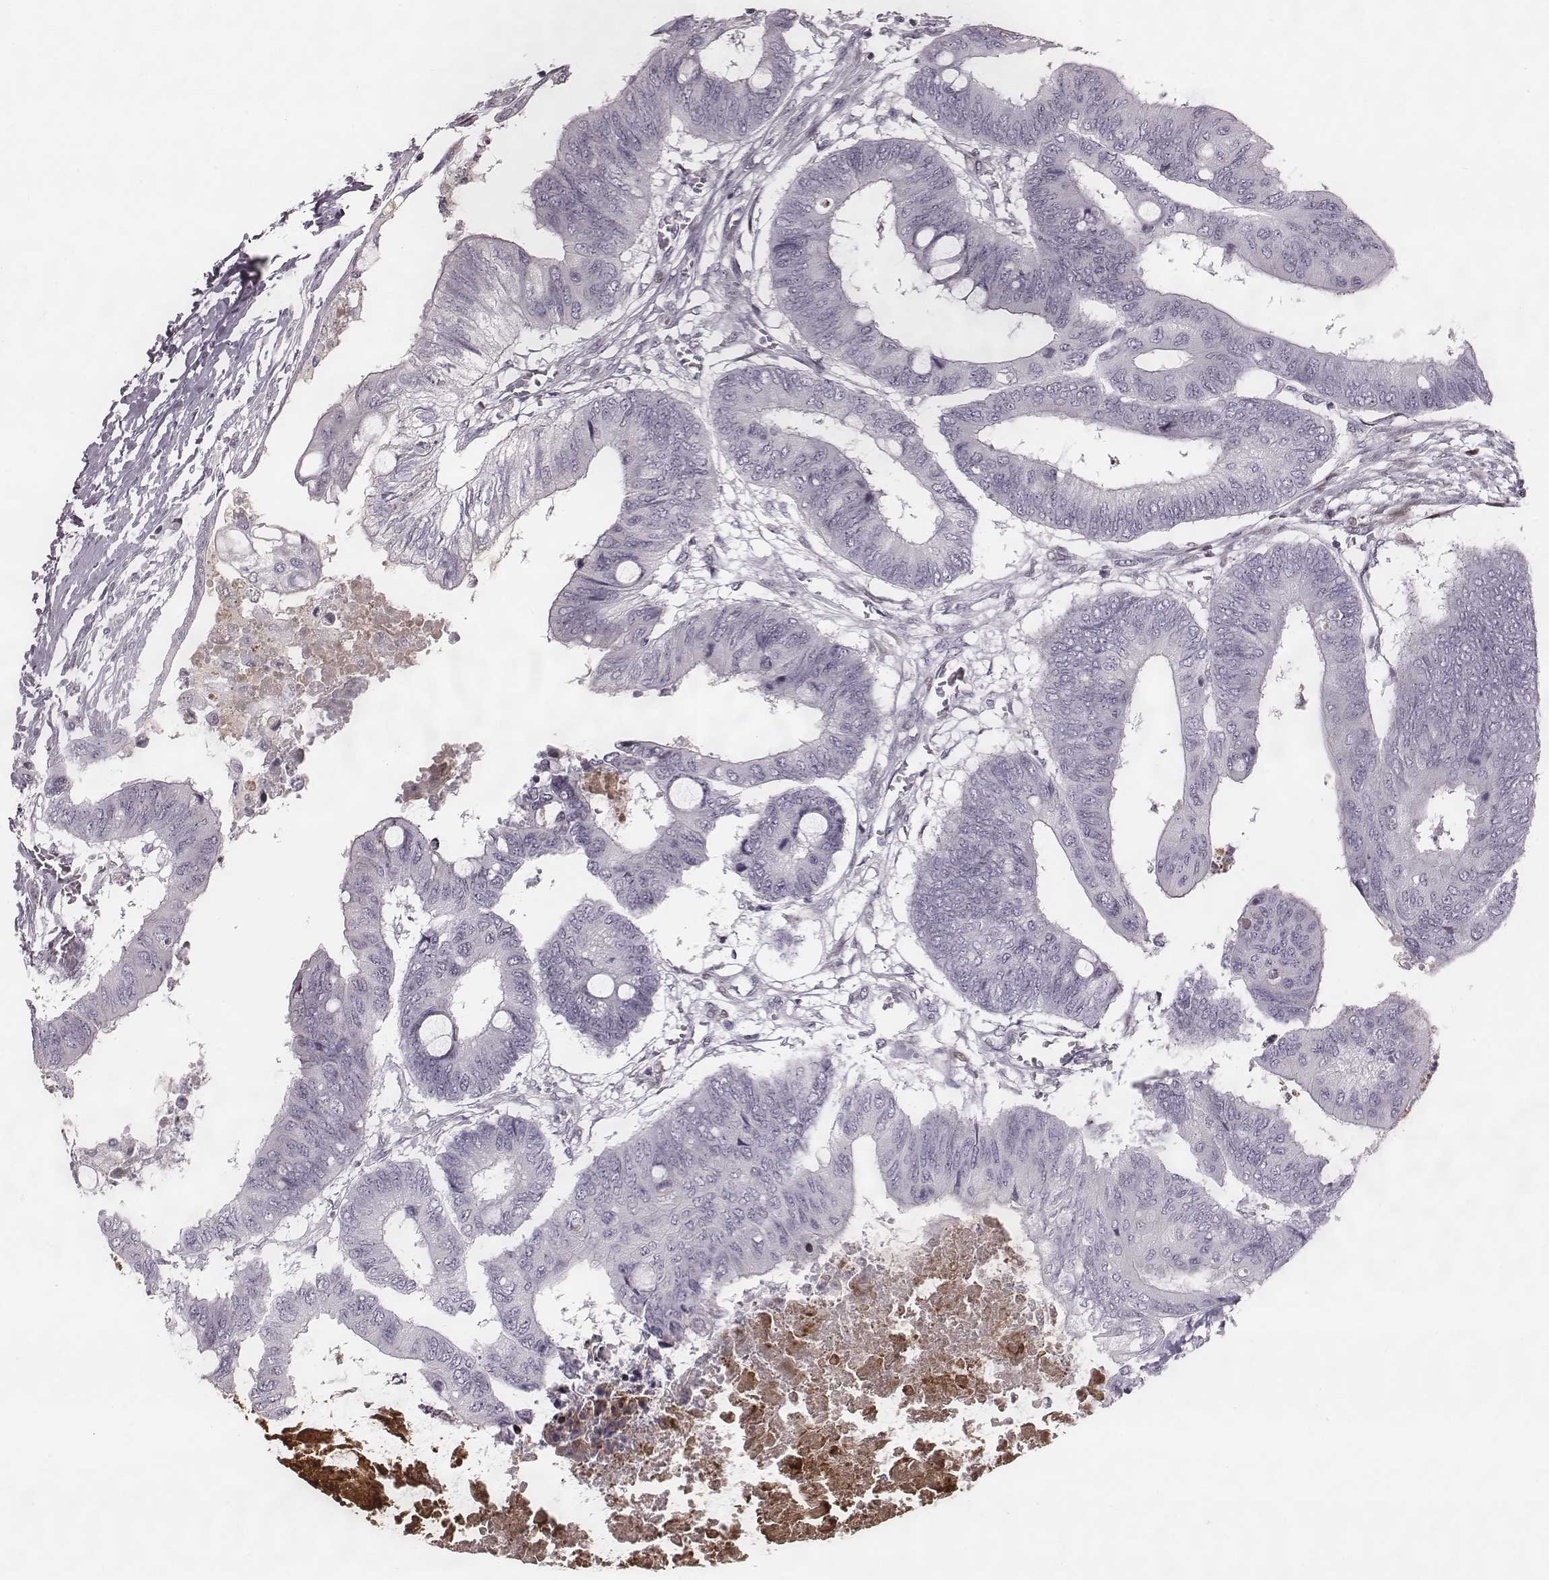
{"staining": {"intensity": "negative", "quantity": "none", "location": "none"}, "tissue": "colorectal cancer", "cell_type": "Tumor cells", "image_type": "cancer", "snomed": [{"axis": "morphology", "description": "Normal tissue, NOS"}, {"axis": "morphology", "description": "Adenocarcinoma, NOS"}, {"axis": "topography", "description": "Rectum"}, {"axis": "topography", "description": "Peripheral nerve tissue"}], "caption": "High magnification brightfield microscopy of colorectal adenocarcinoma stained with DAB (3,3'-diaminobenzidine) (brown) and counterstained with hematoxylin (blue): tumor cells show no significant positivity.", "gene": "NDC1", "patient": {"sex": "male", "age": 92}}